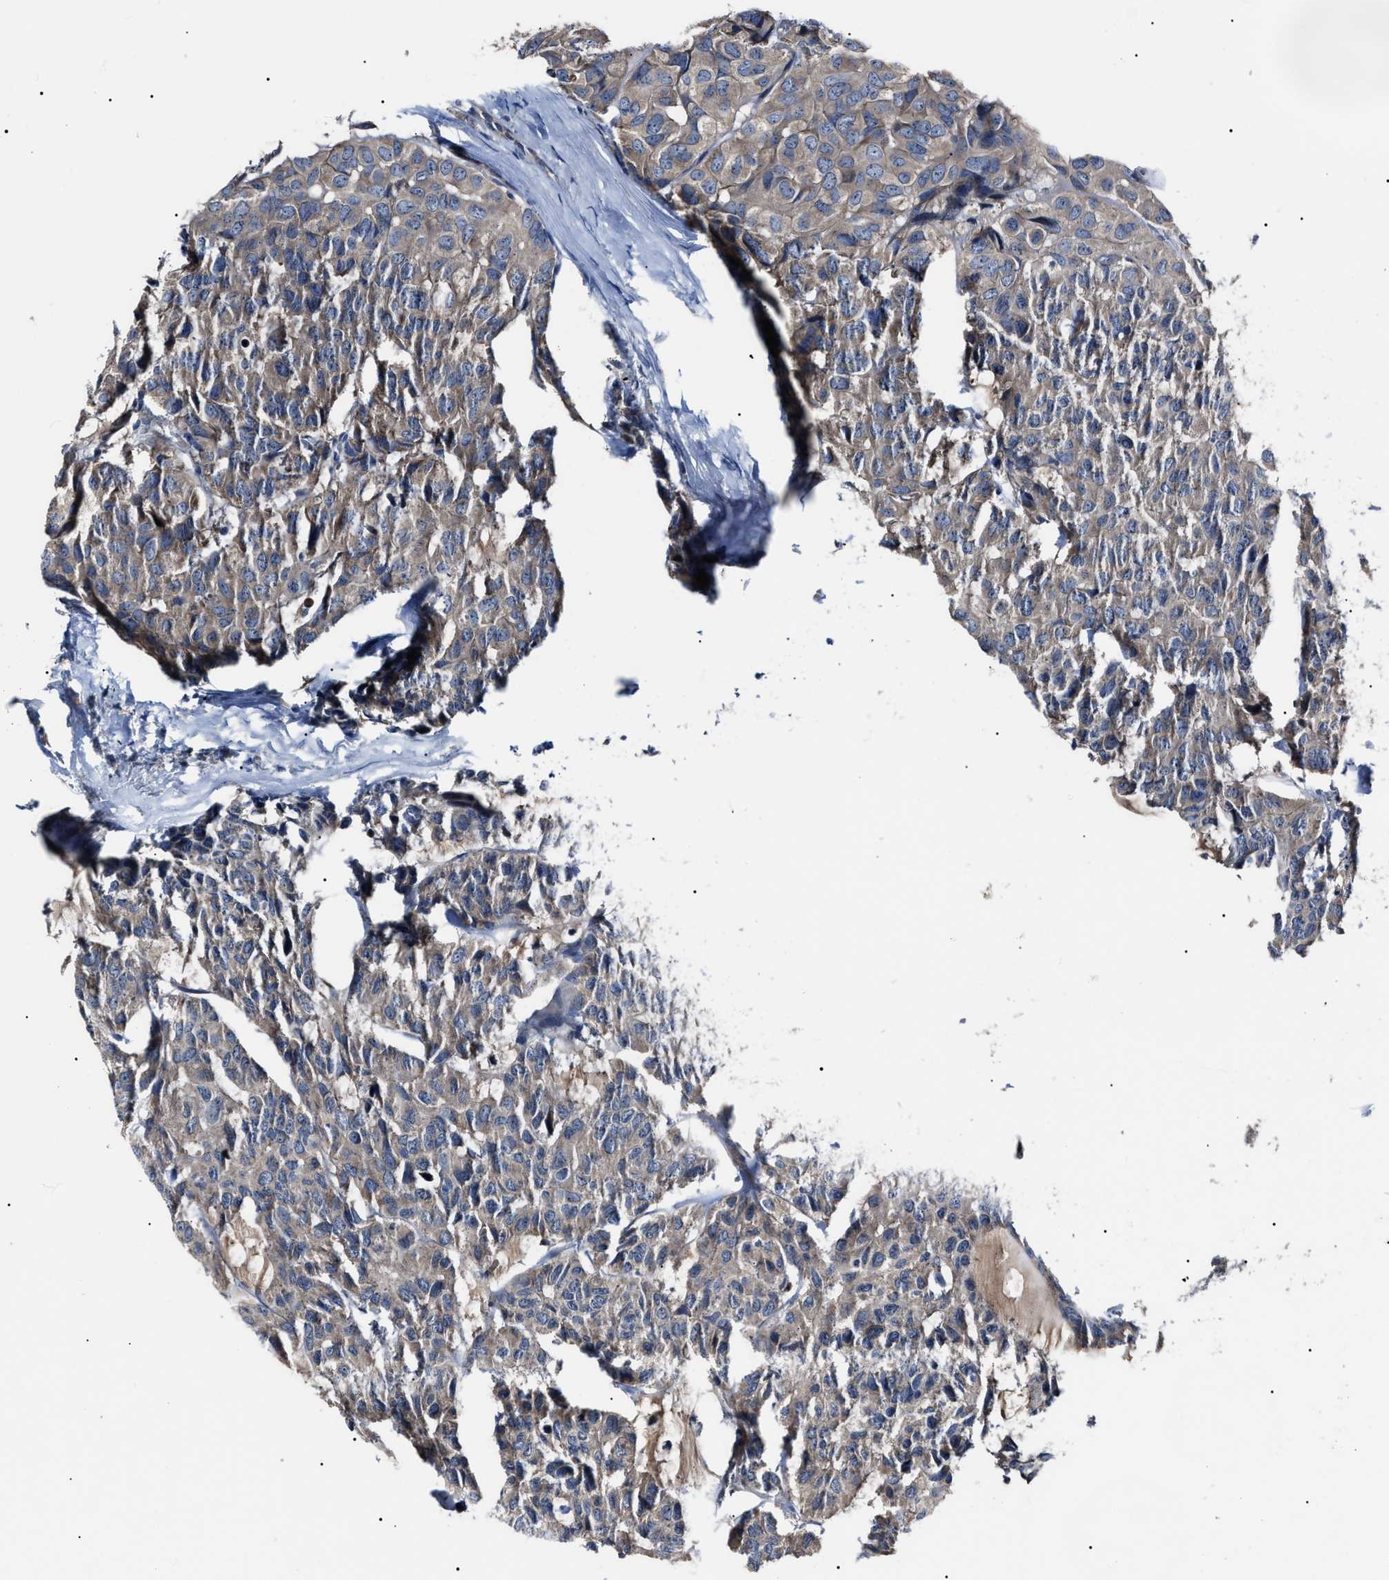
{"staining": {"intensity": "weak", "quantity": ">75%", "location": "cytoplasmic/membranous"}, "tissue": "head and neck cancer", "cell_type": "Tumor cells", "image_type": "cancer", "snomed": [{"axis": "morphology", "description": "Adenocarcinoma, NOS"}, {"axis": "topography", "description": "Salivary gland, NOS"}, {"axis": "topography", "description": "Head-Neck"}], "caption": "DAB immunohistochemical staining of human head and neck cancer (adenocarcinoma) displays weak cytoplasmic/membranous protein positivity in approximately >75% of tumor cells. The protein is shown in brown color, while the nuclei are stained blue.", "gene": "IFT81", "patient": {"sex": "female", "age": 76}}